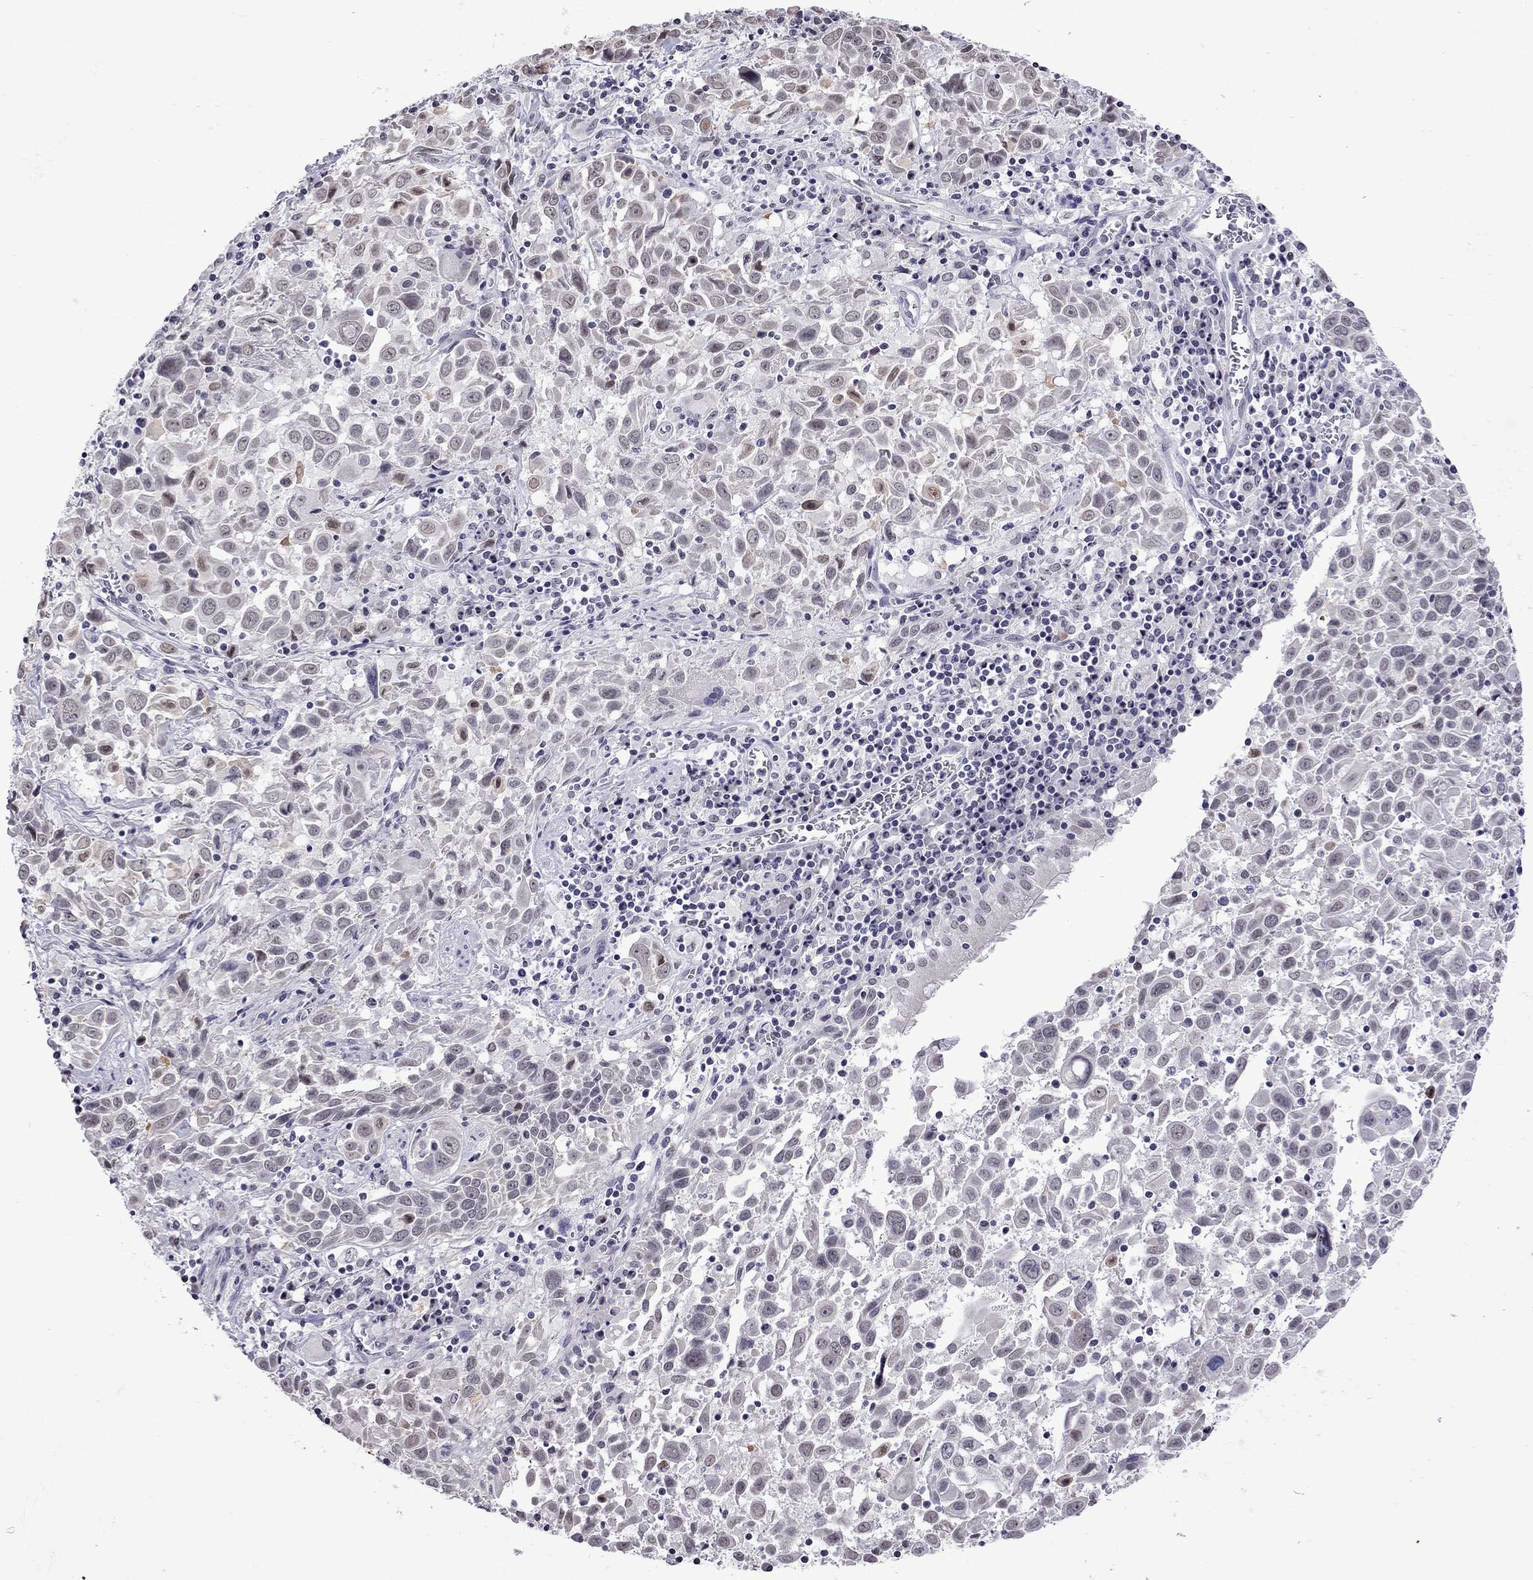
{"staining": {"intensity": "negative", "quantity": "none", "location": "none"}, "tissue": "lung cancer", "cell_type": "Tumor cells", "image_type": "cancer", "snomed": [{"axis": "morphology", "description": "Squamous cell carcinoma, NOS"}, {"axis": "topography", "description": "Lung"}], "caption": "Immunohistochemical staining of human squamous cell carcinoma (lung) demonstrates no significant expression in tumor cells.", "gene": "PPP1R3A", "patient": {"sex": "male", "age": 57}}